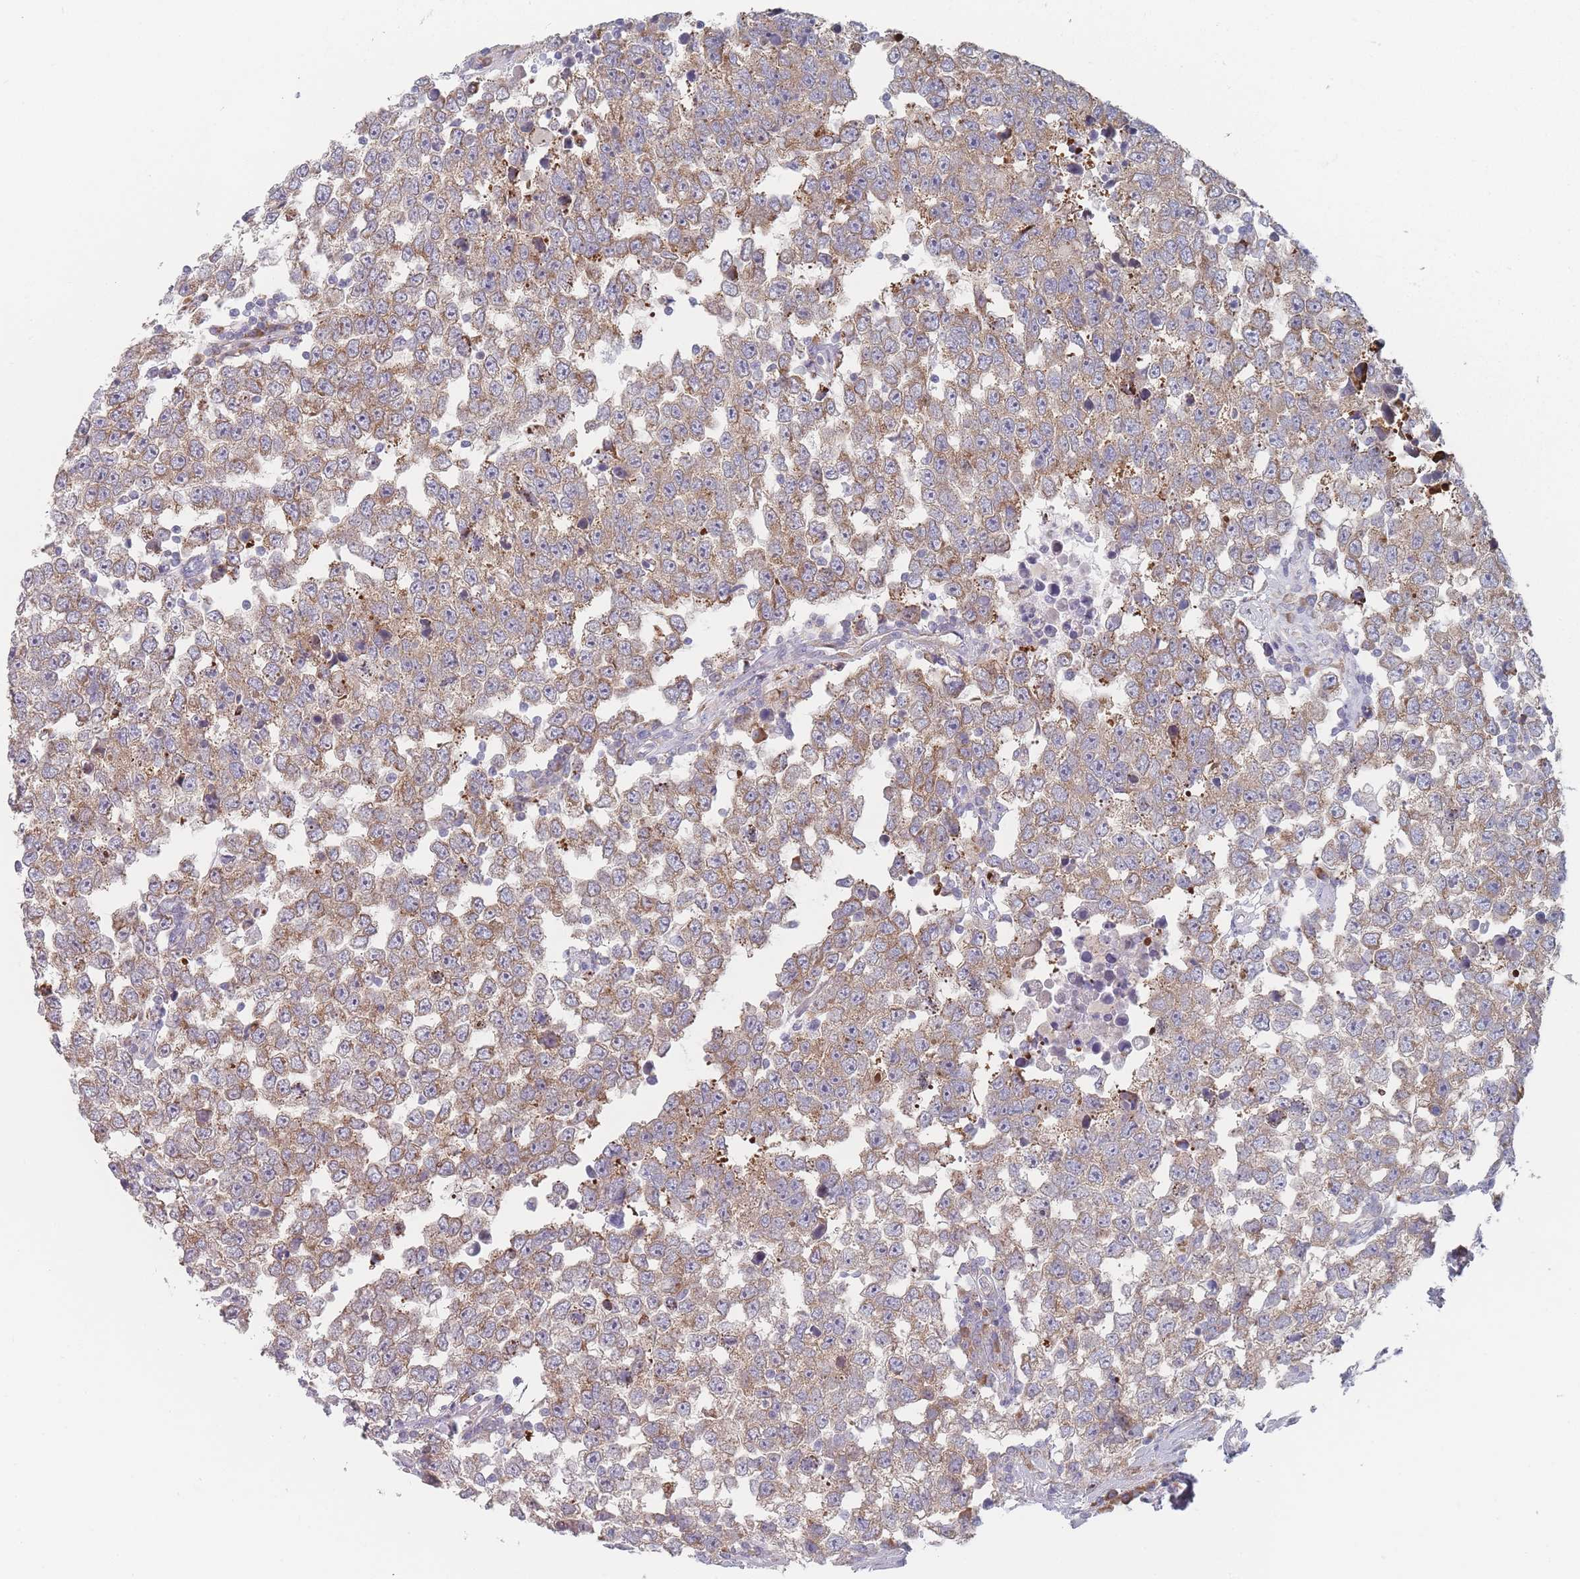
{"staining": {"intensity": "weak", "quantity": ">75%", "location": "cytoplasmic/membranous"}, "tissue": "testis cancer", "cell_type": "Tumor cells", "image_type": "cancer", "snomed": [{"axis": "morphology", "description": "Seminoma, NOS"}, {"axis": "morphology", "description": "Carcinoma, Embryonal, NOS"}, {"axis": "topography", "description": "Testis"}], "caption": "Tumor cells demonstrate low levels of weak cytoplasmic/membranous positivity in approximately >75% of cells in seminoma (testis).", "gene": "CACNG5", "patient": {"sex": "male", "age": 28}}